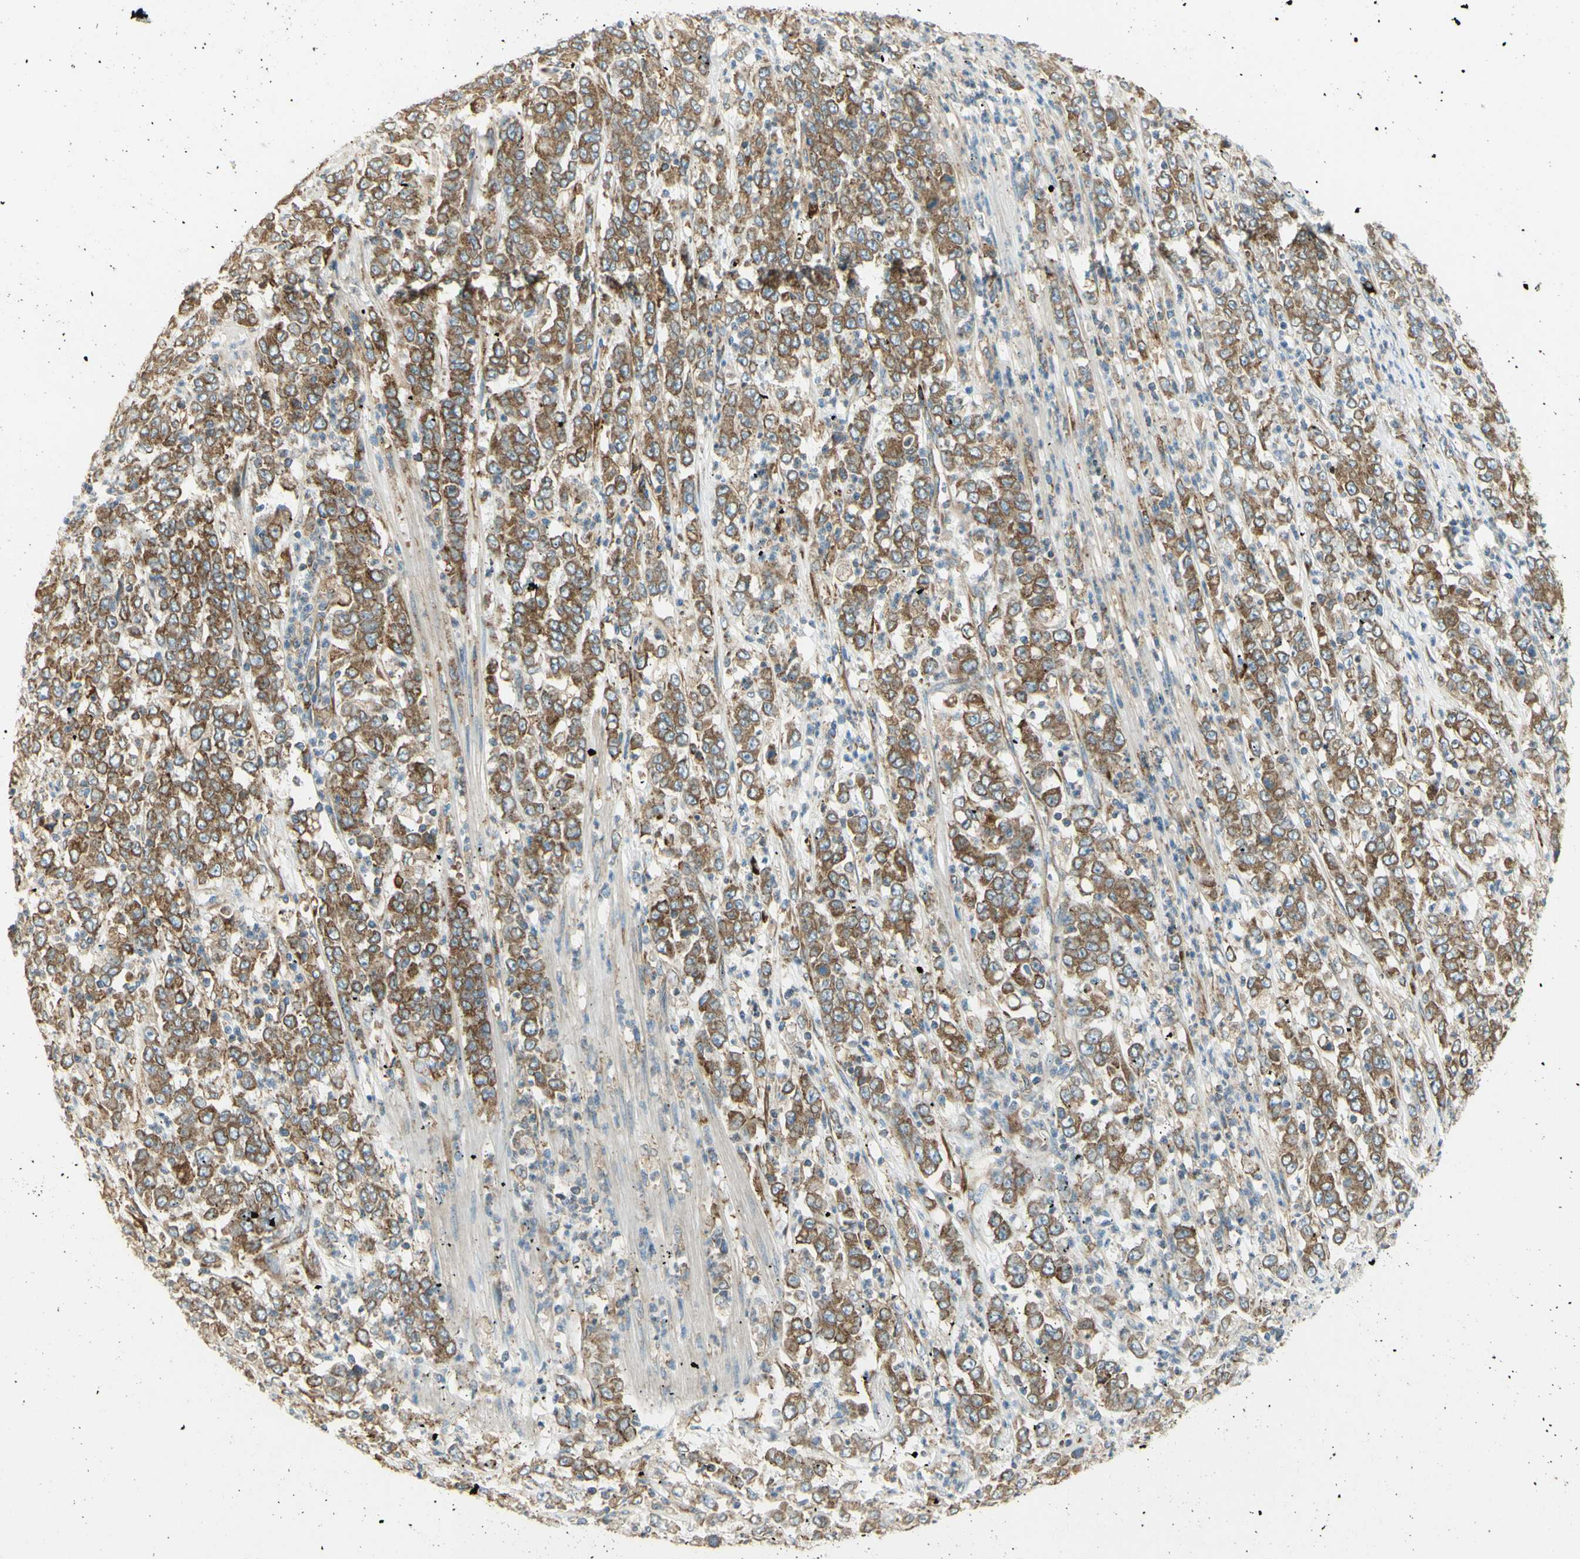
{"staining": {"intensity": "moderate", "quantity": ">75%", "location": "cytoplasmic/membranous"}, "tissue": "stomach cancer", "cell_type": "Tumor cells", "image_type": "cancer", "snomed": [{"axis": "morphology", "description": "Adenocarcinoma, NOS"}, {"axis": "topography", "description": "Stomach, lower"}], "caption": "Brown immunohistochemical staining in human stomach adenocarcinoma displays moderate cytoplasmic/membranous positivity in about >75% of tumor cells.", "gene": "MANF", "patient": {"sex": "female", "age": 71}}